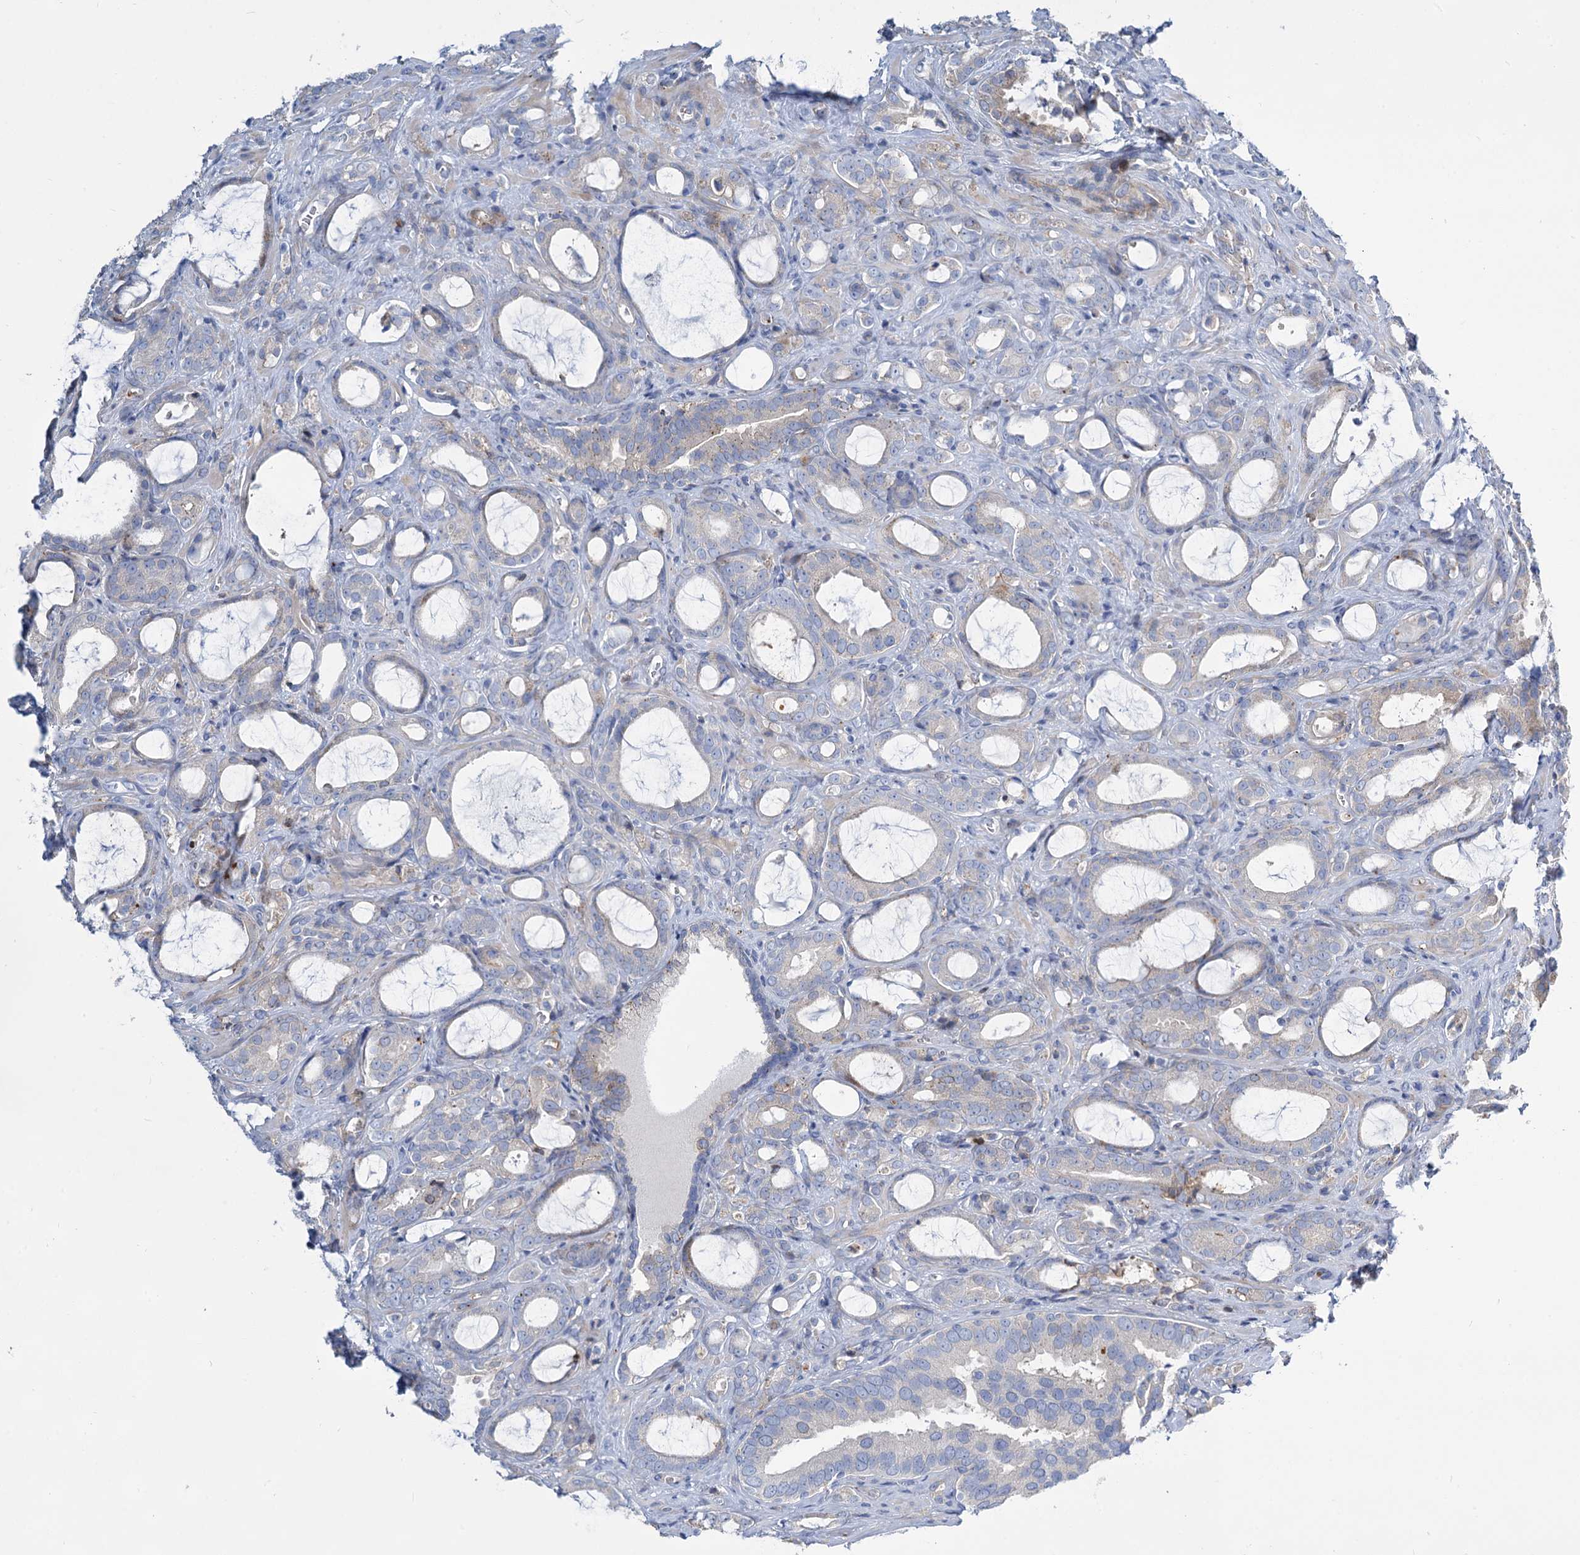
{"staining": {"intensity": "weak", "quantity": "<25%", "location": "cytoplasmic/membranous"}, "tissue": "prostate cancer", "cell_type": "Tumor cells", "image_type": "cancer", "snomed": [{"axis": "morphology", "description": "Adenocarcinoma, High grade"}, {"axis": "topography", "description": "Prostate"}], "caption": "Tumor cells show no significant protein staining in prostate cancer (adenocarcinoma (high-grade)).", "gene": "TRIM77", "patient": {"sex": "male", "age": 72}}